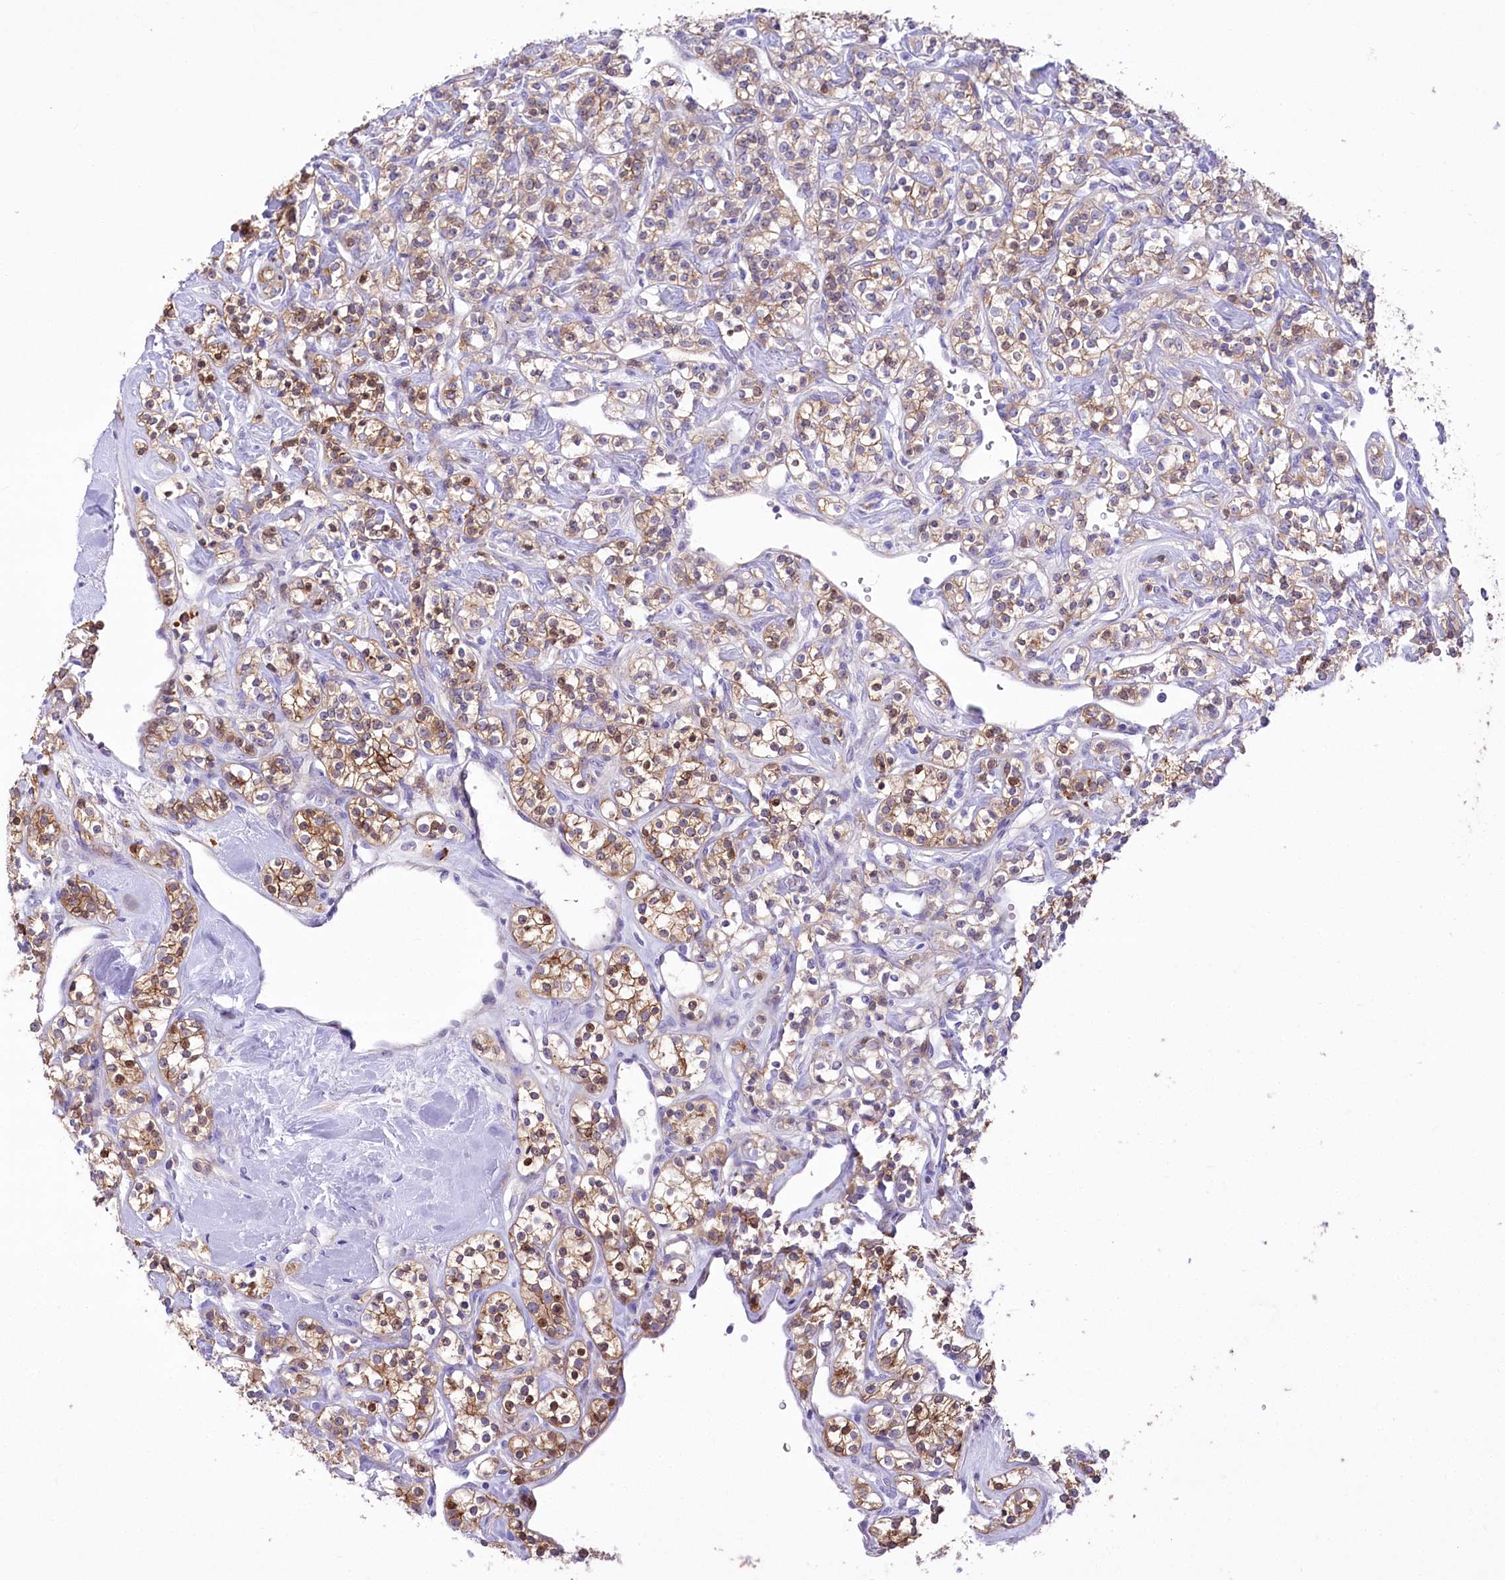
{"staining": {"intensity": "moderate", "quantity": ">75%", "location": "cytoplasmic/membranous"}, "tissue": "renal cancer", "cell_type": "Tumor cells", "image_type": "cancer", "snomed": [{"axis": "morphology", "description": "Adenocarcinoma, NOS"}, {"axis": "topography", "description": "Kidney"}], "caption": "Protein staining by immunohistochemistry demonstrates moderate cytoplasmic/membranous expression in approximately >75% of tumor cells in renal cancer. (Stains: DAB (3,3'-diaminobenzidine) in brown, nuclei in blue, Microscopy: brightfield microscopy at high magnification).", "gene": "CEP164", "patient": {"sex": "male", "age": 77}}